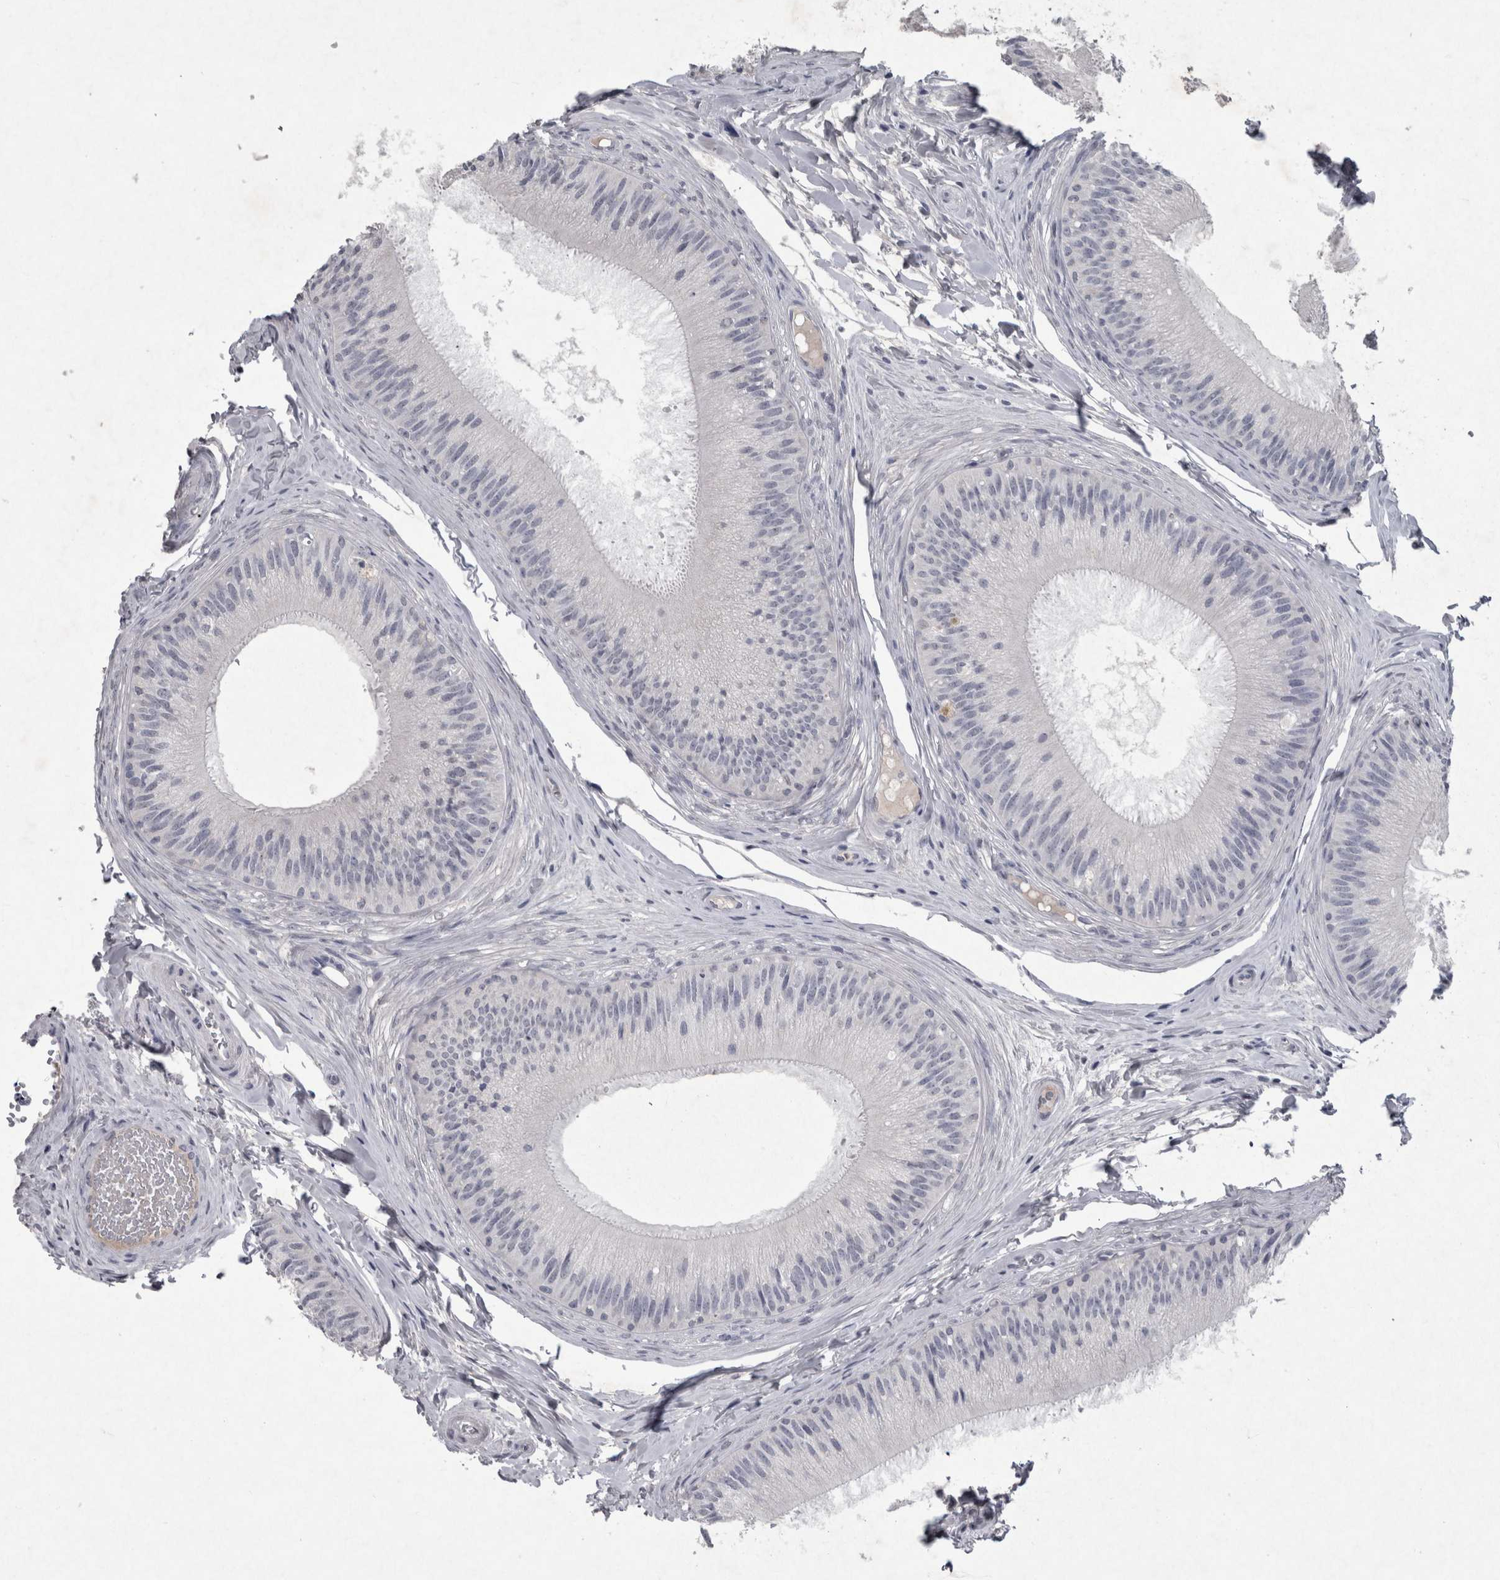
{"staining": {"intensity": "negative", "quantity": "none", "location": "none"}, "tissue": "epididymis", "cell_type": "Glandular cells", "image_type": "normal", "snomed": [{"axis": "morphology", "description": "Normal tissue, NOS"}, {"axis": "topography", "description": "Epididymis"}], "caption": "Immunohistochemical staining of normal human epididymis exhibits no significant positivity in glandular cells.", "gene": "PDX1", "patient": {"sex": "male", "age": 31}}